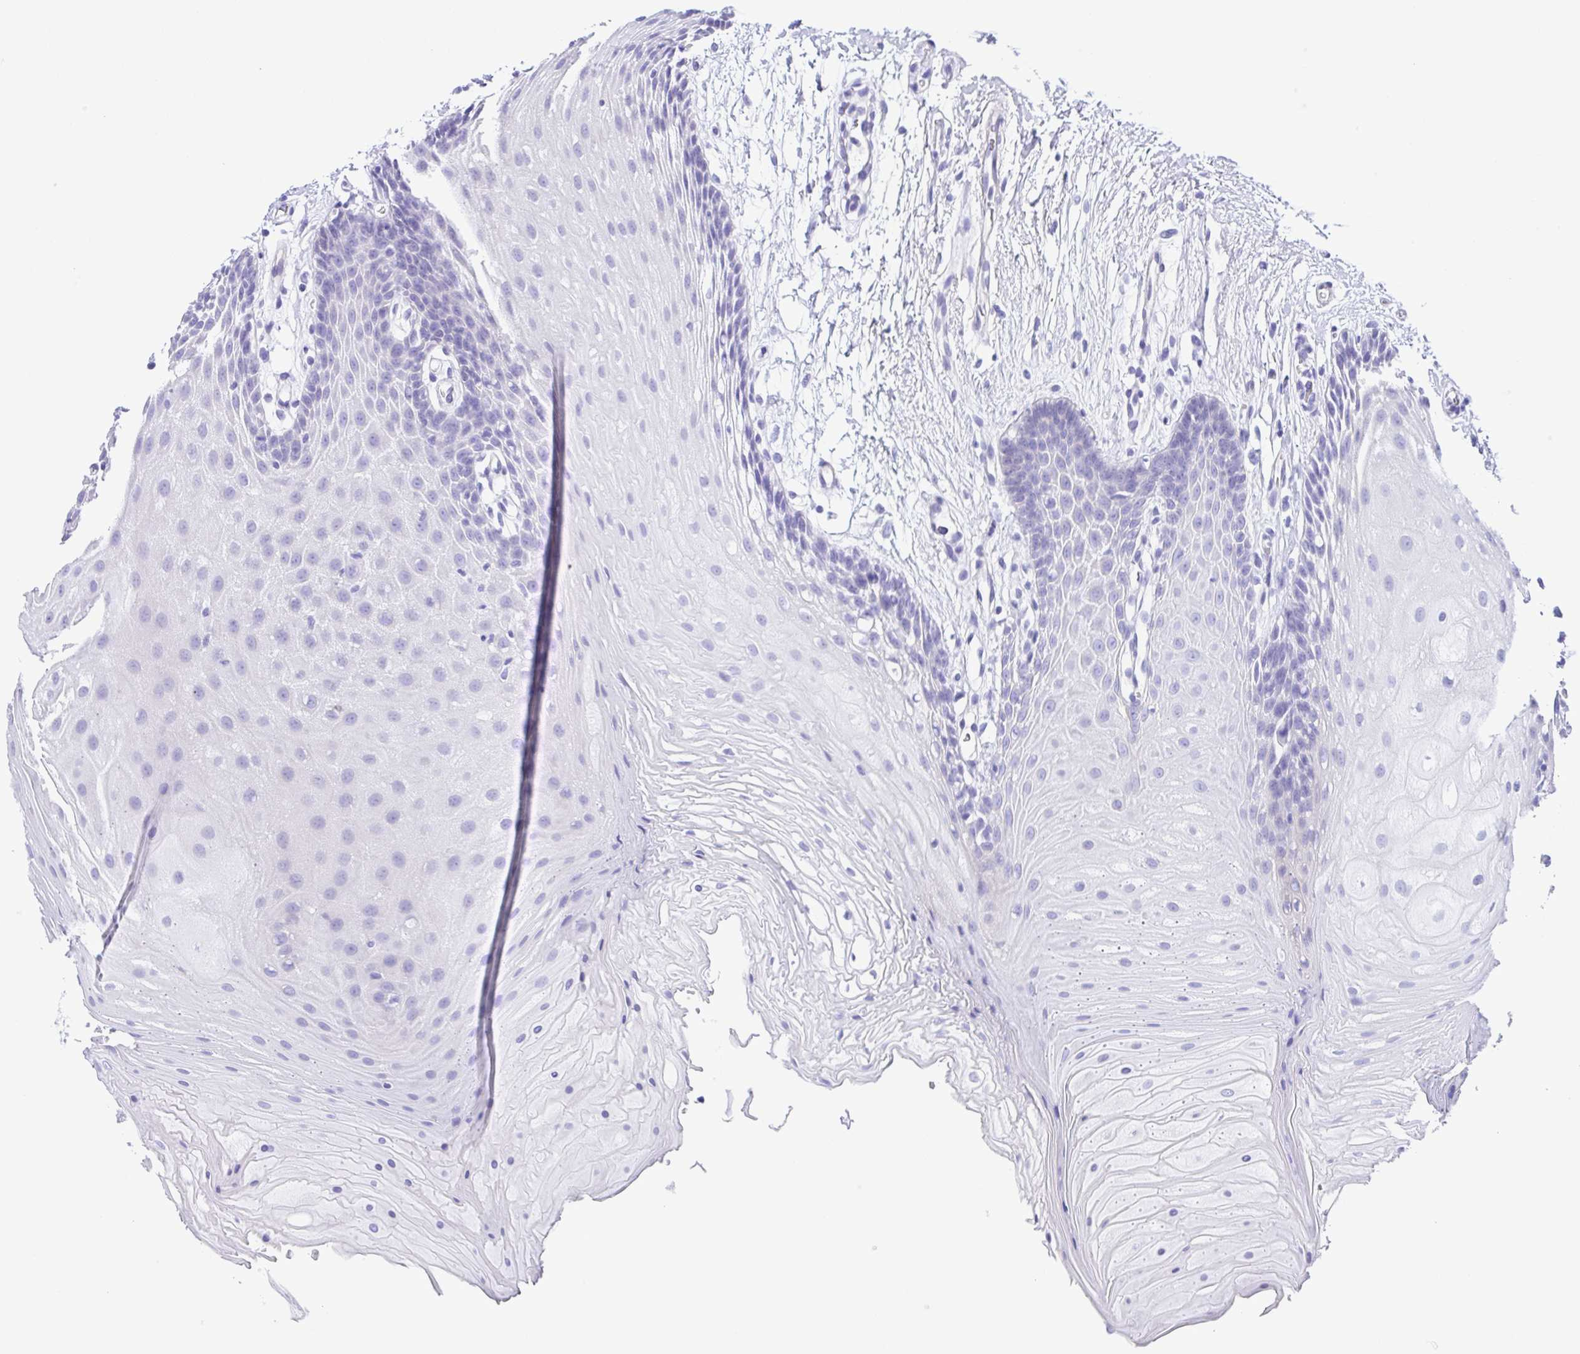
{"staining": {"intensity": "negative", "quantity": "none", "location": "none"}, "tissue": "oral mucosa", "cell_type": "Squamous epithelial cells", "image_type": "normal", "snomed": [{"axis": "morphology", "description": "Normal tissue, NOS"}, {"axis": "morphology", "description": "Squamous cell carcinoma, NOS"}, {"axis": "topography", "description": "Oral tissue"}, {"axis": "topography", "description": "Tounge, NOS"}, {"axis": "topography", "description": "Head-Neck"}], "caption": "Micrograph shows no significant protein staining in squamous epithelial cells of benign oral mucosa. Brightfield microscopy of immunohistochemistry (IHC) stained with DAB (brown) and hematoxylin (blue), captured at high magnification.", "gene": "CYP11A1", "patient": {"sex": "male", "age": 62}}